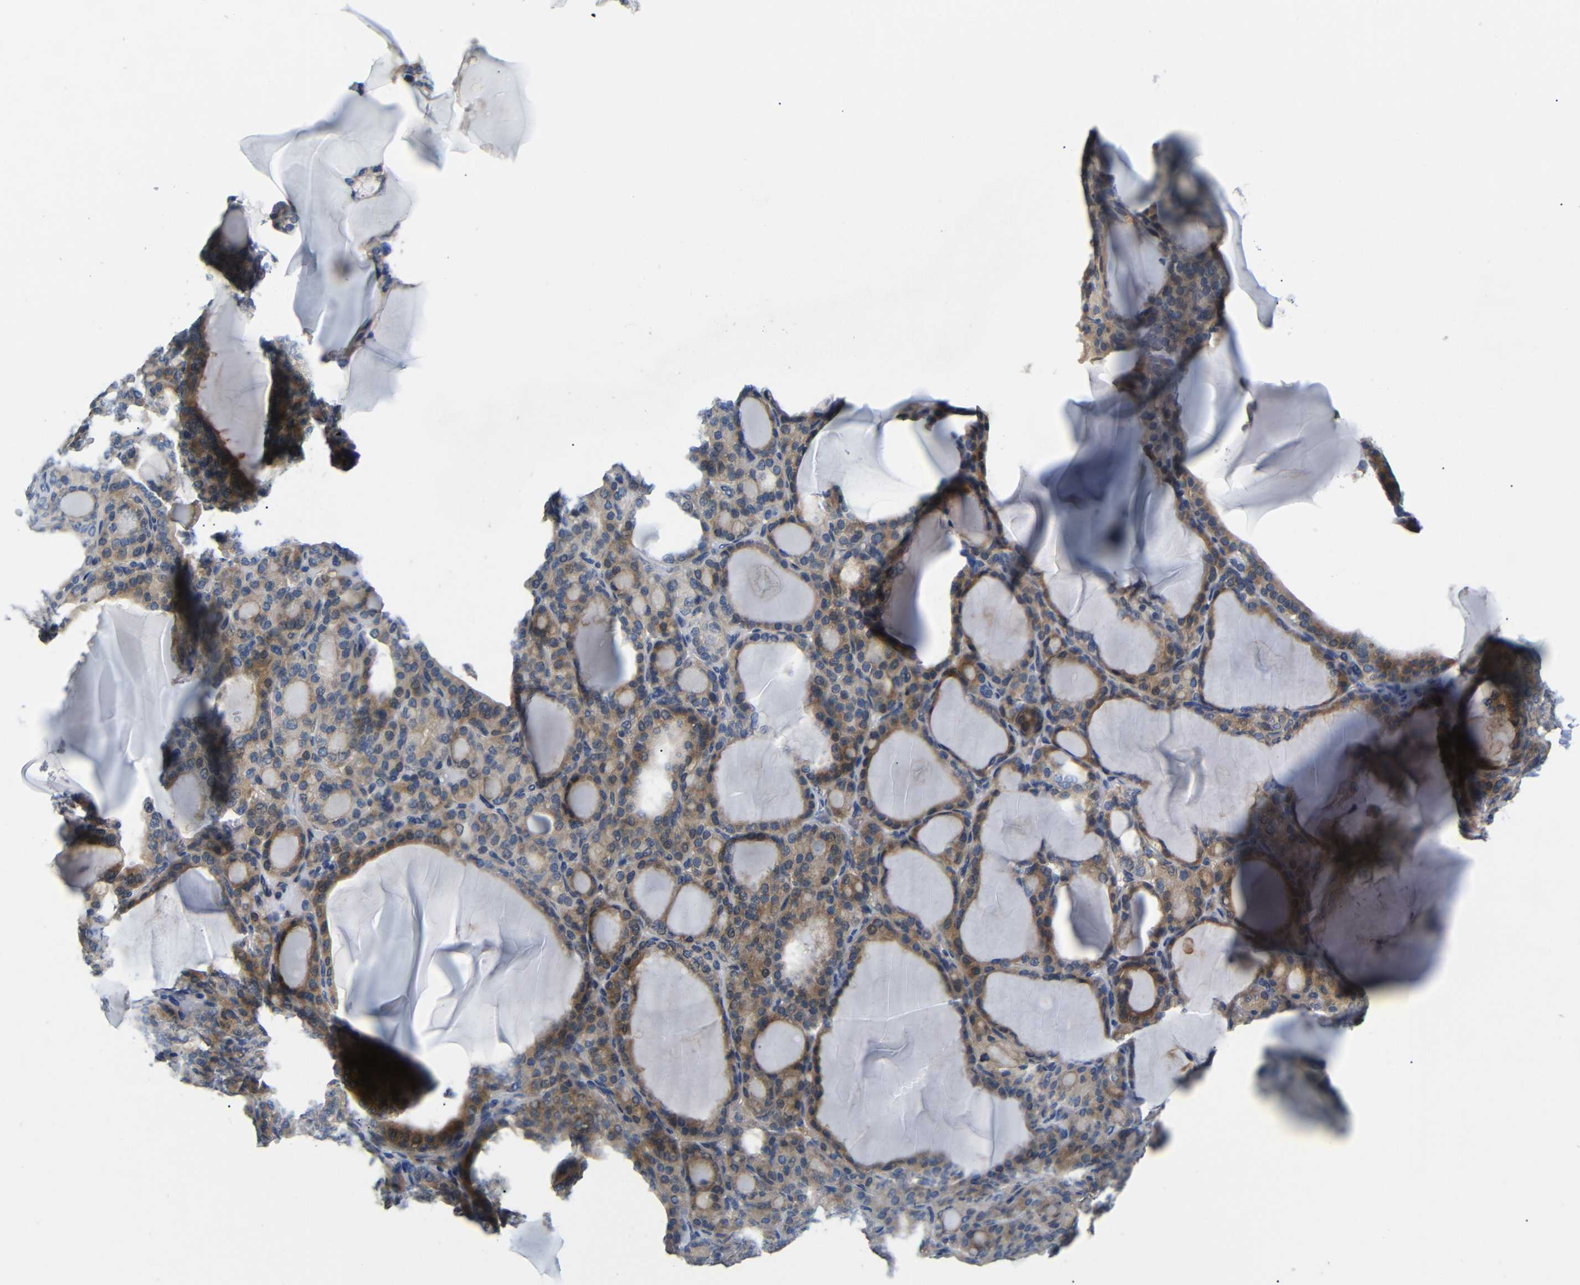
{"staining": {"intensity": "moderate", "quantity": ">75%", "location": "cytoplasmic/membranous"}, "tissue": "thyroid gland", "cell_type": "Glandular cells", "image_type": "normal", "snomed": [{"axis": "morphology", "description": "Normal tissue, NOS"}, {"axis": "topography", "description": "Thyroid gland"}], "caption": "Approximately >75% of glandular cells in normal human thyroid gland exhibit moderate cytoplasmic/membranous protein staining as visualized by brown immunohistochemical staining.", "gene": "TBC1D32", "patient": {"sex": "female", "age": 28}}